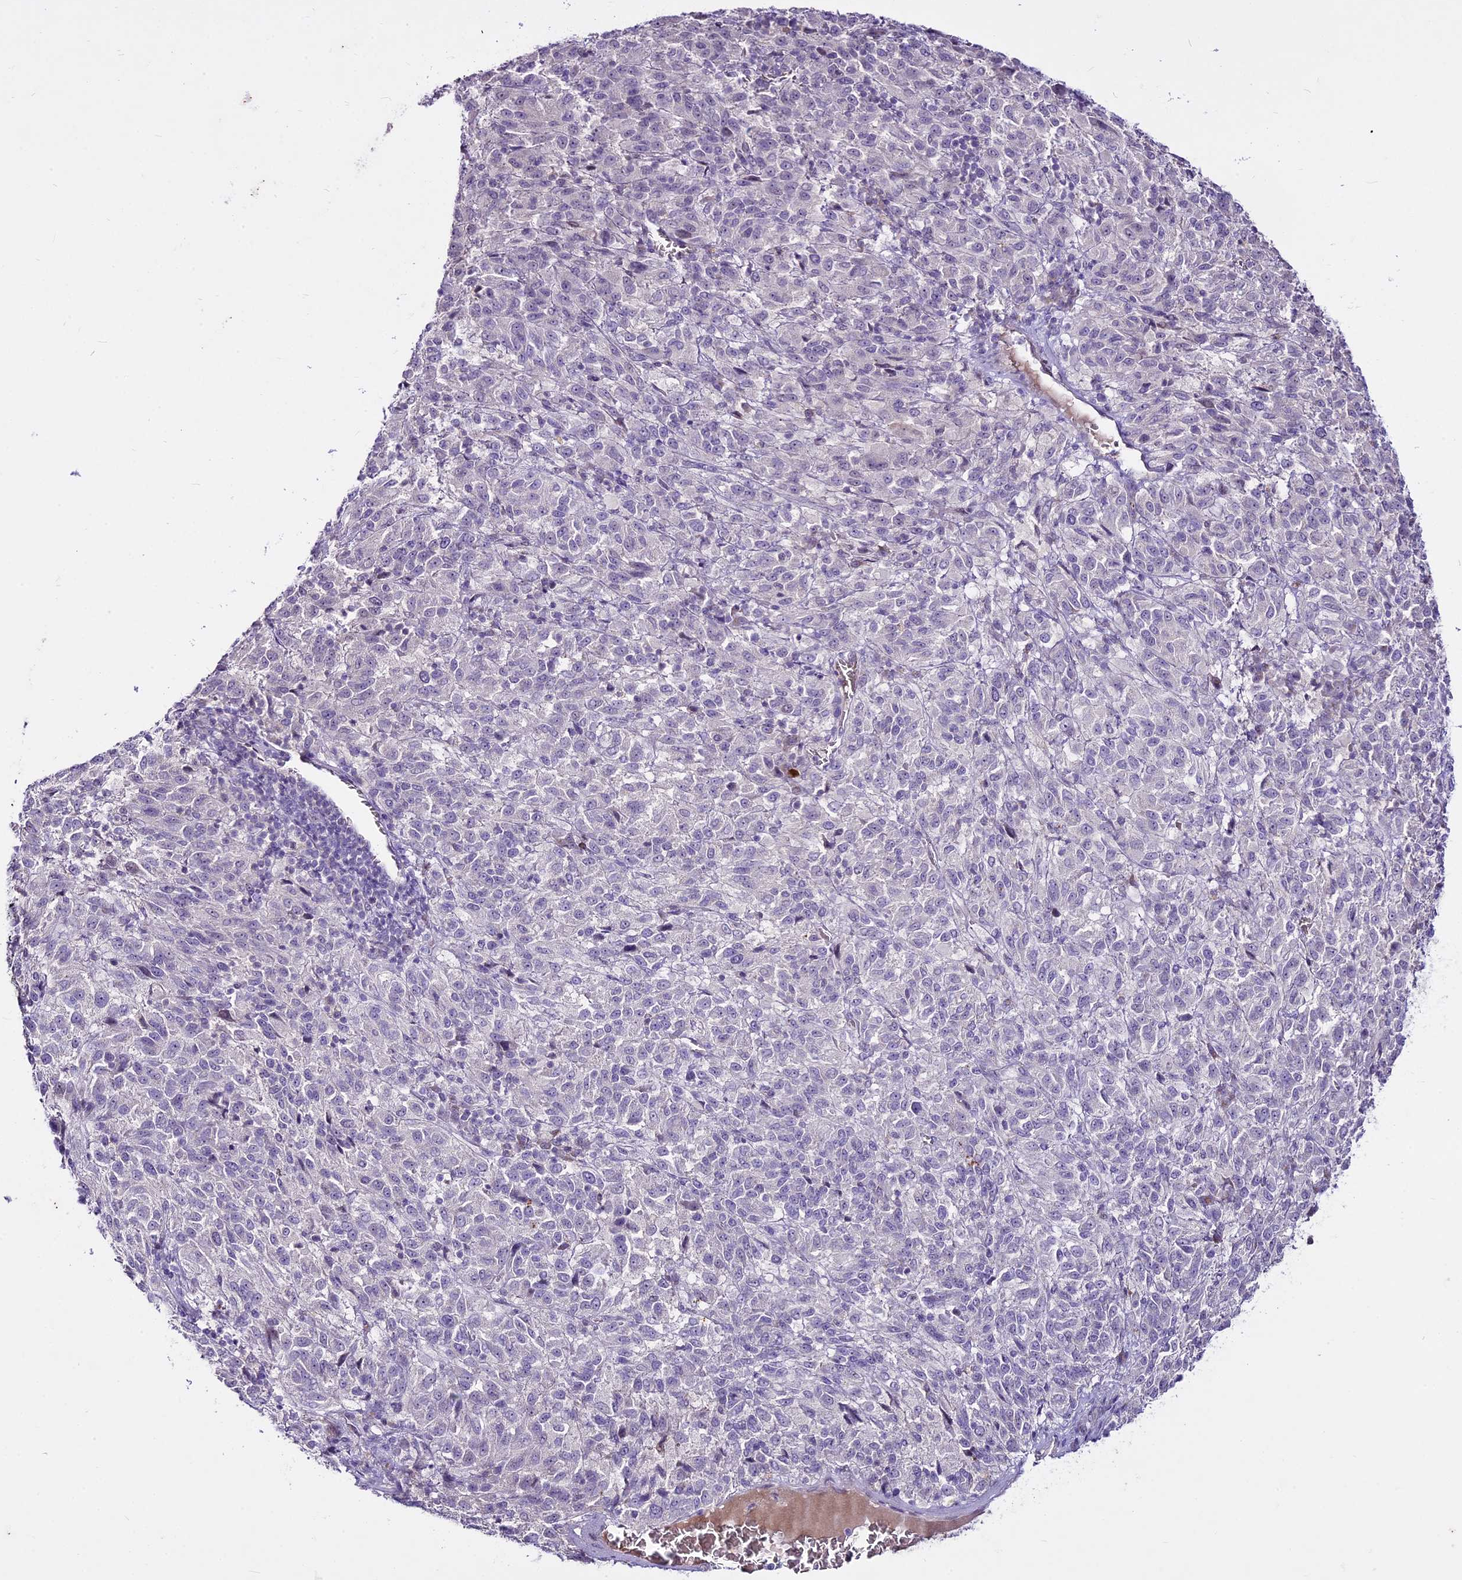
{"staining": {"intensity": "negative", "quantity": "none", "location": "none"}, "tissue": "melanoma", "cell_type": "Tumor cells", "image_type": "cancer", "snomed": [{"axis": "morphology", "description": "Malignant melanoma, Metastatic site"}, {"axis": "topography", "description": "Lung"}], "caption": "There is no significant expression in tumor cells of malignant melanoma (metastatic site).", "gene": "SUSD3", "patient": {"sex": "male", "age": 64}}